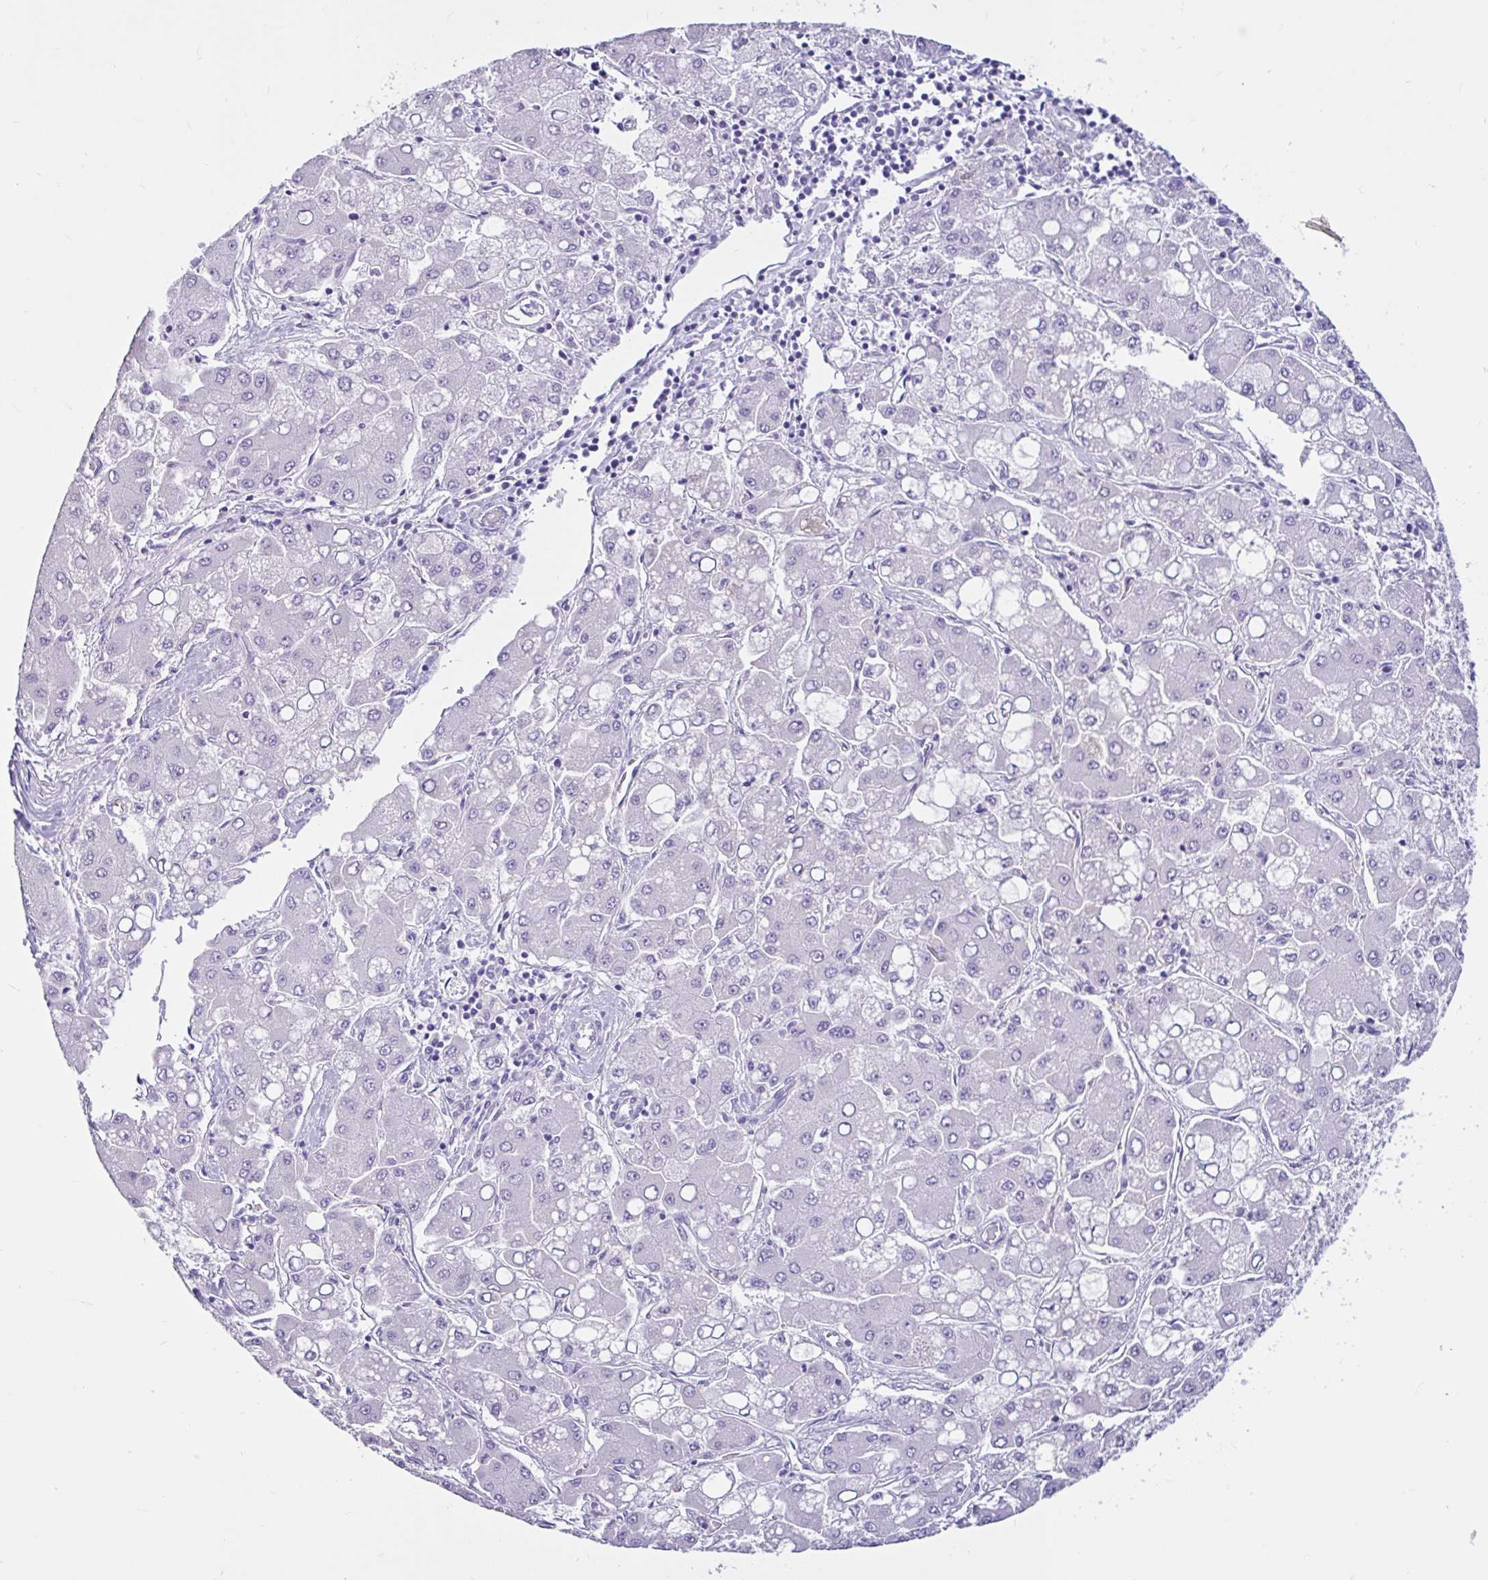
{"staining": {"intensity": "negative", "quantity": "none", "location": "none"}, "tissue": "liver cancer", "cell_type": "Tumor cells", "image_type": "cancer", "snomed": [{"axis": "morphology", "description": "Carcinoma, Hepatocellular, NOS"}, {"axis": "topography", "description": "Liver"}], "caption": "IHC of hepatocellular carcinoma (liver) reveals no positivity in tumor cells. The staining was performed using DAB (3,3'-diaminobenzidine) to visualize the protein expression in brown, while the nuclei were stained in blue with hematoxylin (Magnification: 20x).", "gene": "CYP19A1", "patient": {"sex": "male", "age": 40}}